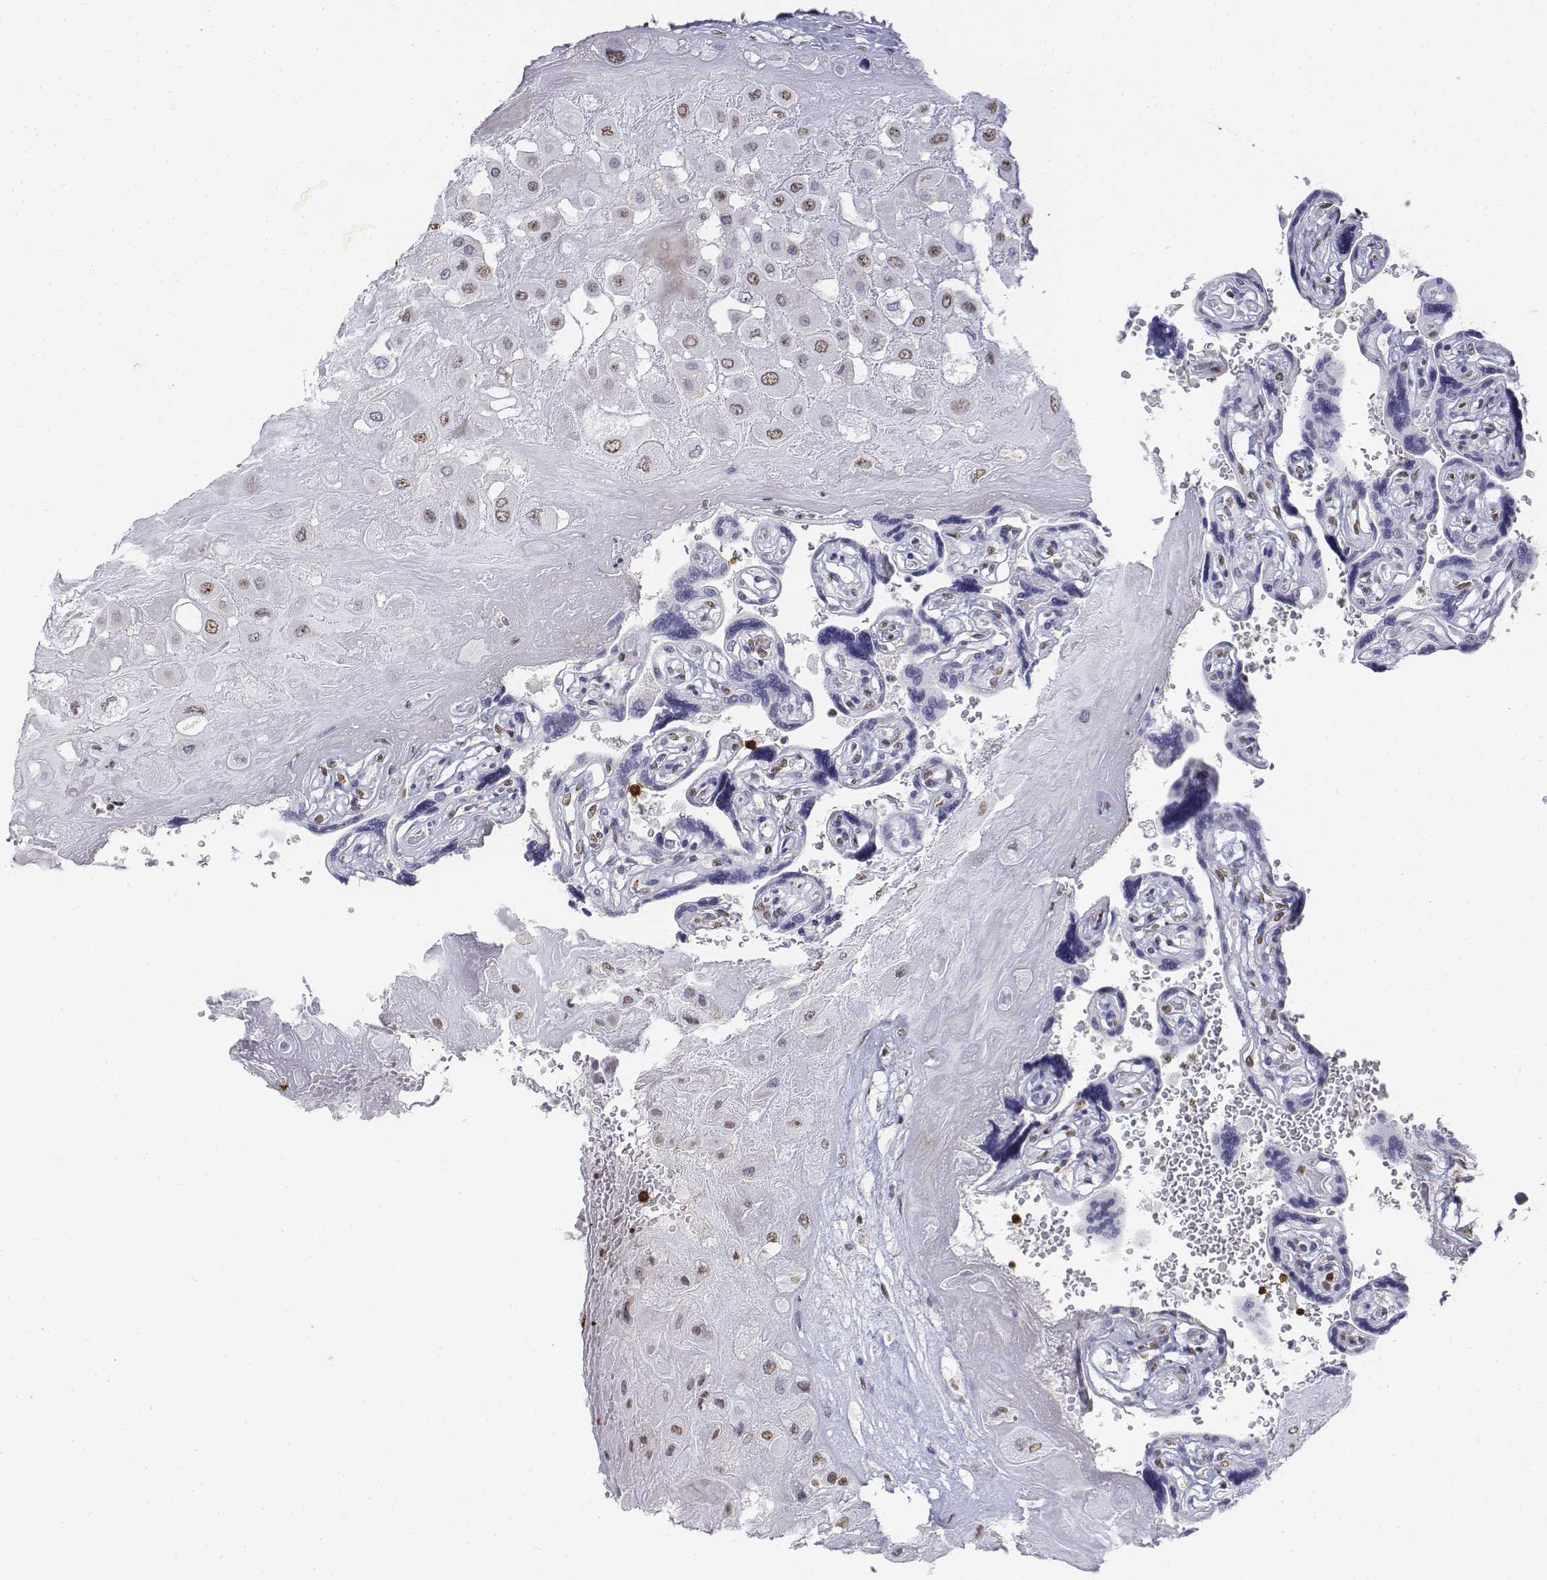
{"staining": {"intensity": "weak", "quantity": "25%-75%", "location": "nuclear"}, "tissue": "placenta", "cell_type": "Decidual cells", "image_type": "normal", "snomed": [{"axis": "morphology", "description": "Normal tissue, NOS"}, {"axis": "topography", "description": "Placenta"}], "caption": "Protein expression analysis of normal placenta exhibits weak nuclear expression in about 25%-75% of decidual cells.", "gene": "CD3E", "patient": {"sex": "female", "age": 32}}